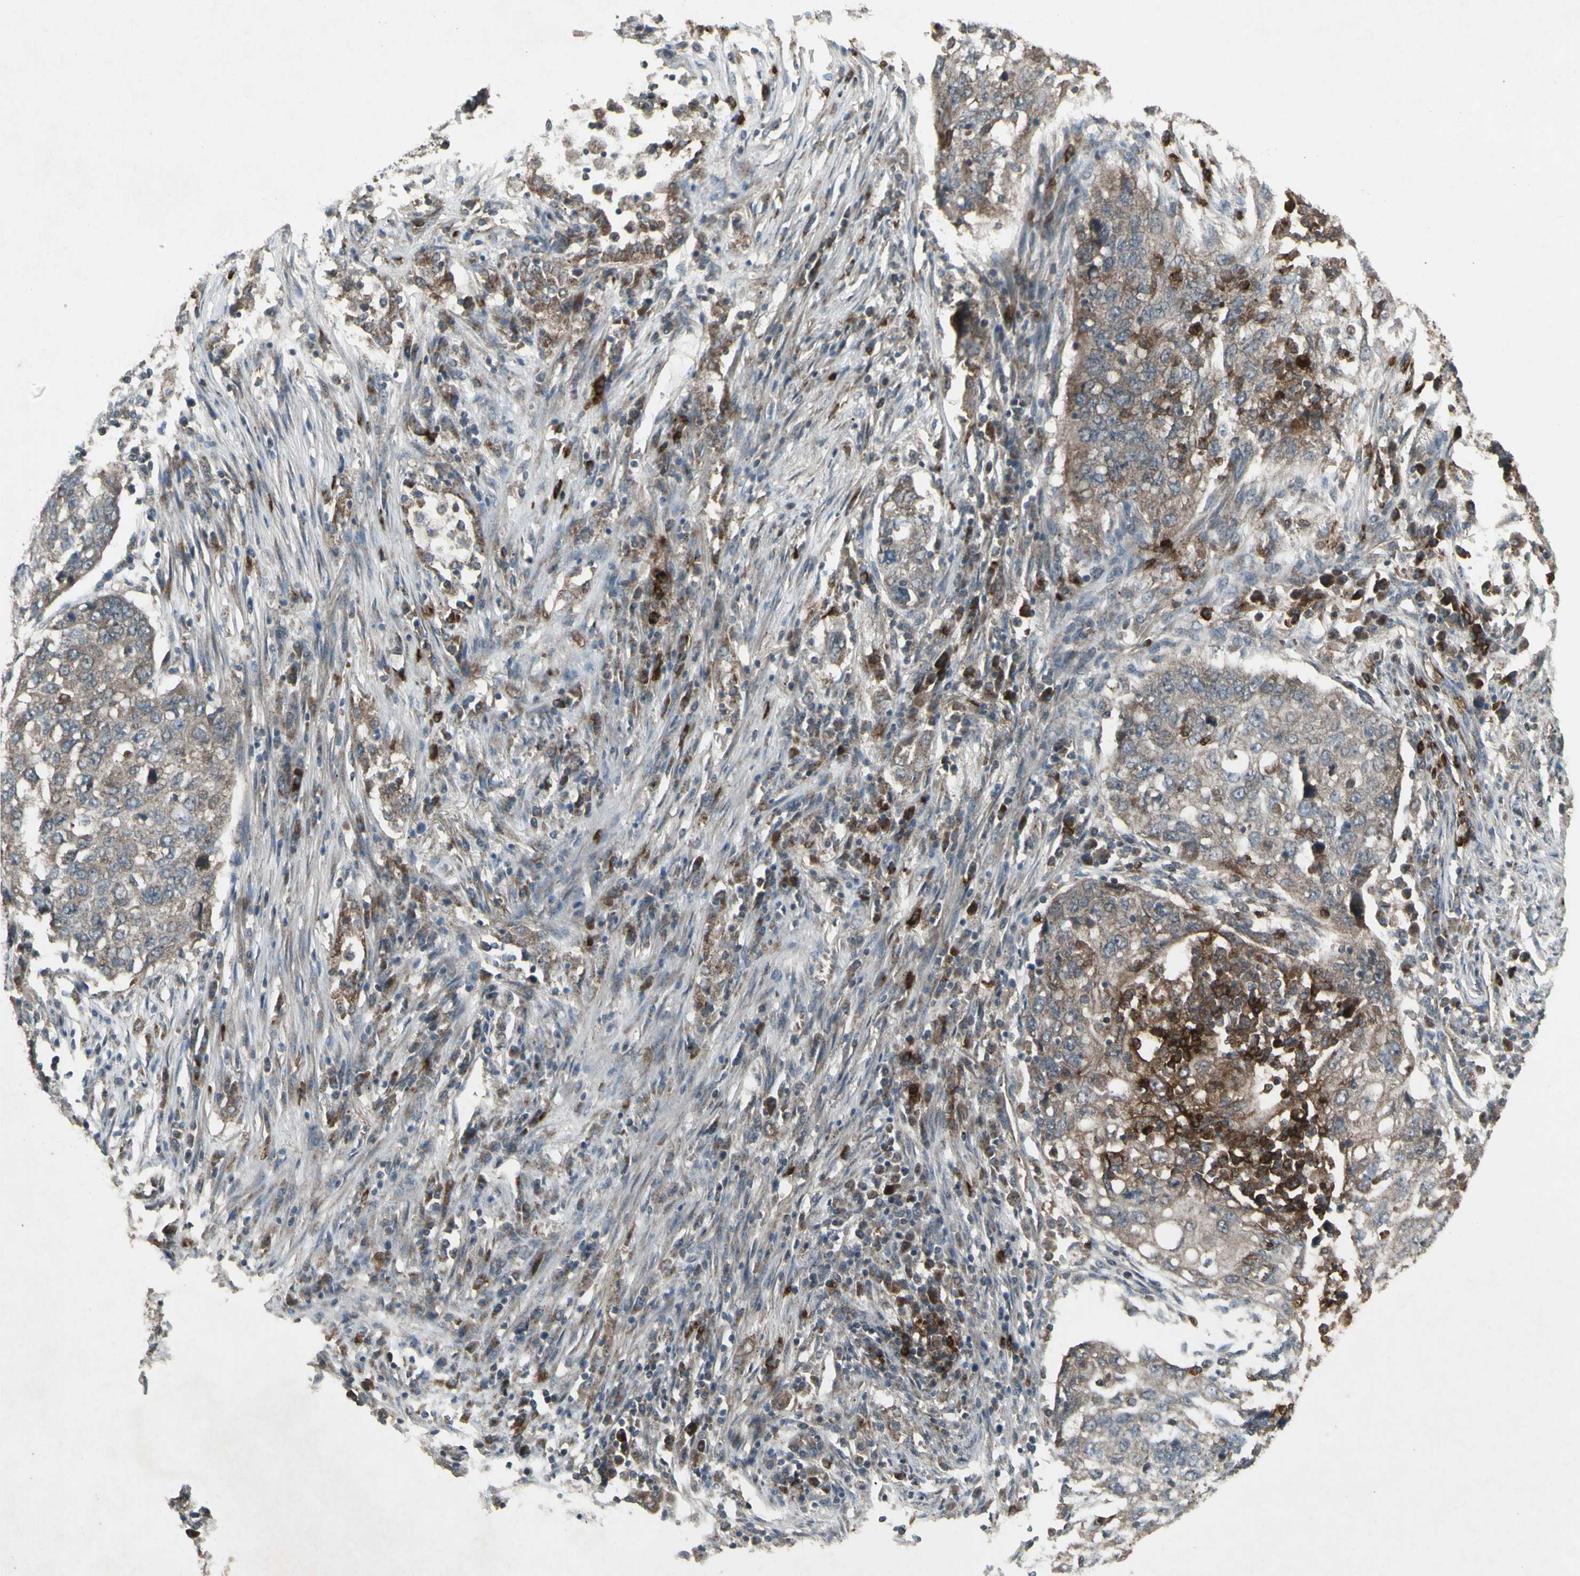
{"staining": {"intensity": "weak", "quantity": ">75%", "location": "cytoplasmic/membranous"}, "tissue": "lung cancer", "cell_type": "Tumor cells", "image_type": "cancer", "snomed": [{"axis": "morphology", "description": "Squamous cell carcinoma, NOS"}, {"axis": "topography", "description": "Lung"}], "caption": "A brown stain shows weak cytoplasmic/membranous positivity of a protein in lung cancer tumor cells. (DAB IHC with brightfield microscopy, high magnification).", "gene": "SHC1", "patient": {"sex": "female", "age": 63}}